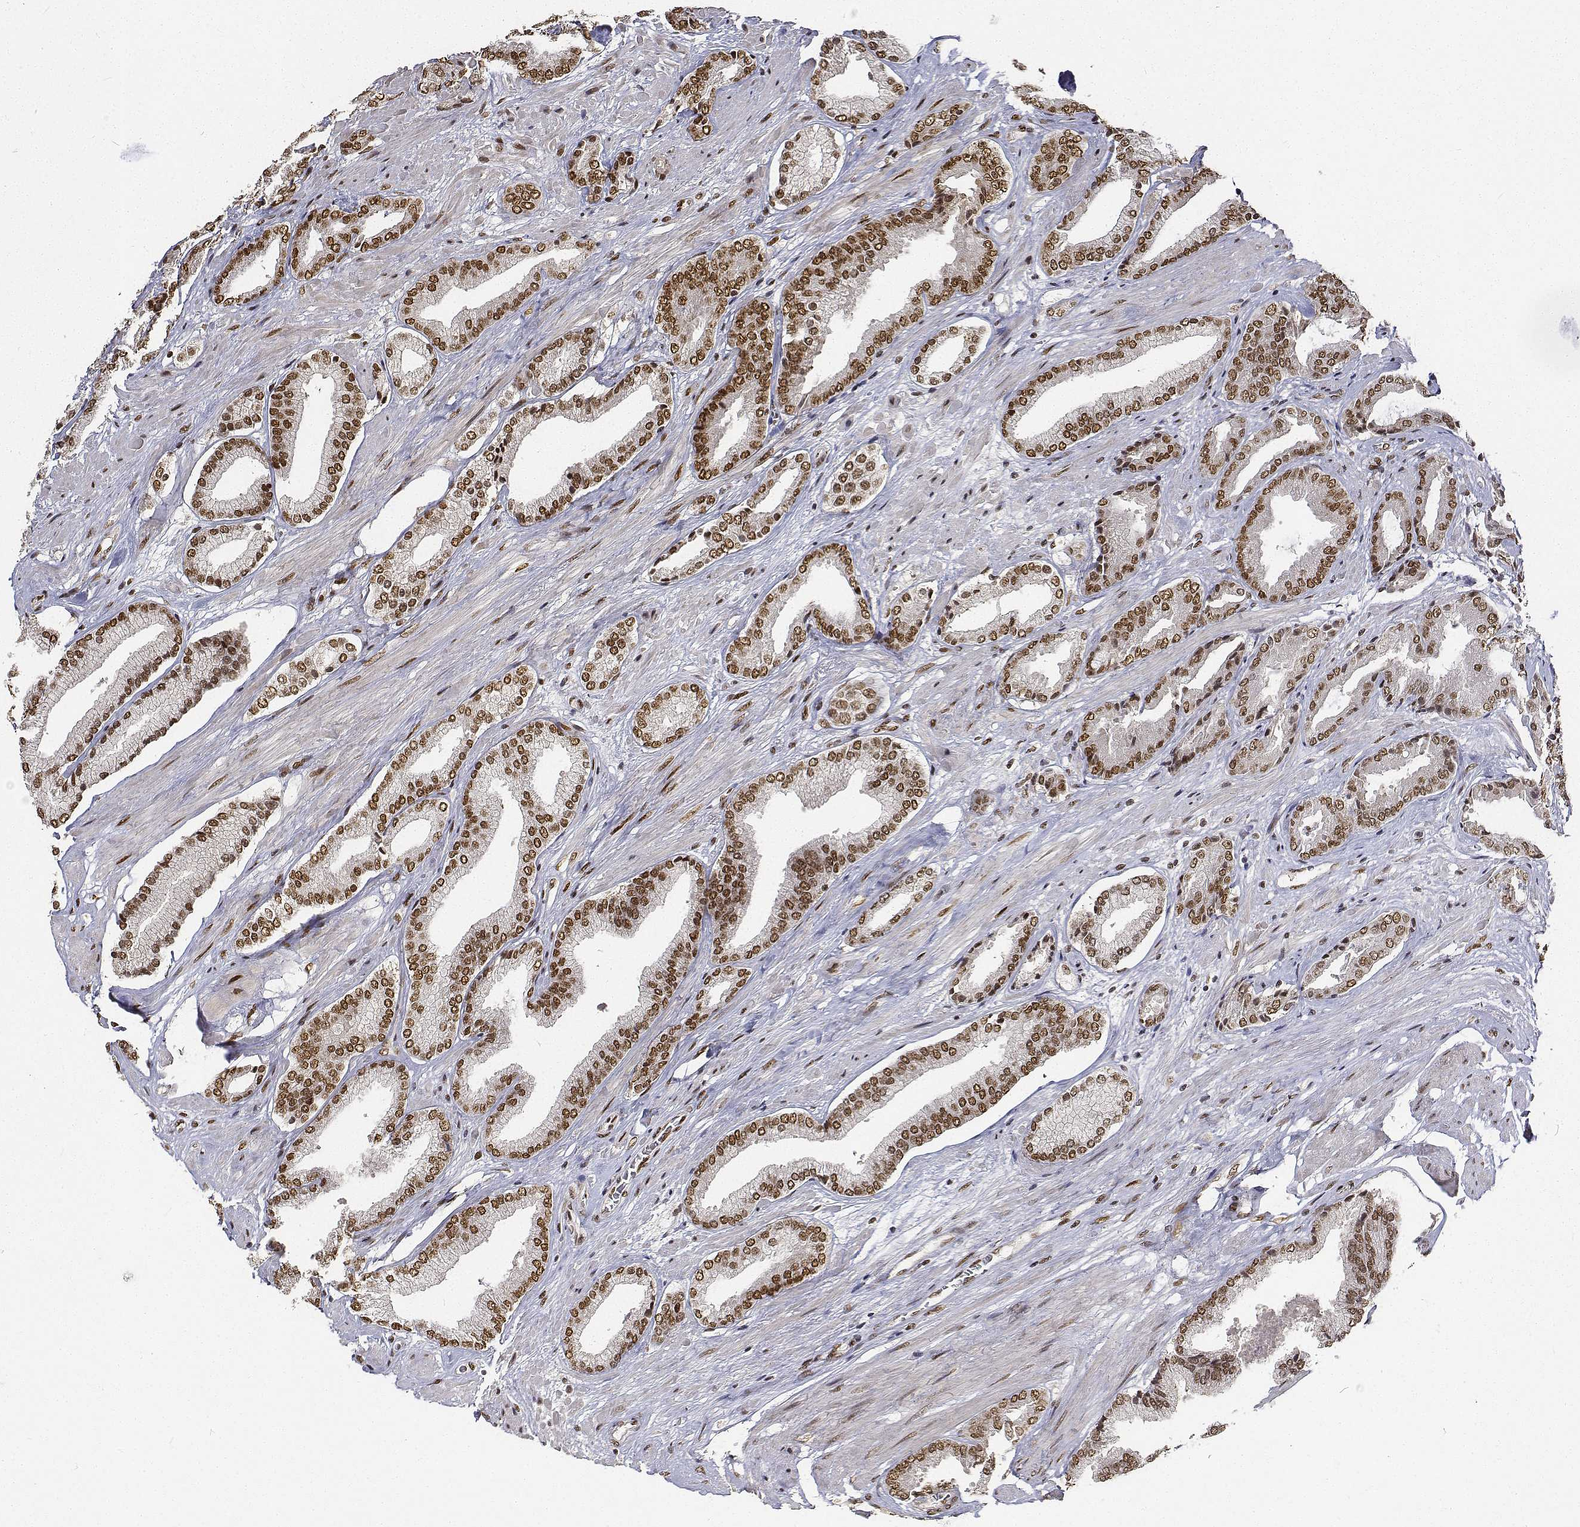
{"staining": {"intensity": "moderate", "quantity": ">75%", "location": "nuclear"}, "tissue": "prostate cancer", "cell_type": "Tumor cells", "image_type": "cancer", "snomed": [{"axis": "morphology", "description": "Adenocarcinoma, High grade"}, {"axis": "topography", "description": "Prostate"}], "caption": "Brown immunohistochemical staining in adenocarcinoma (high-grade) (prostate) demonstrates moderate nuclear expression in about >75% of tumor cells.", "gene": "ATRX", "patient": {"sex": "male", "age": 56}}